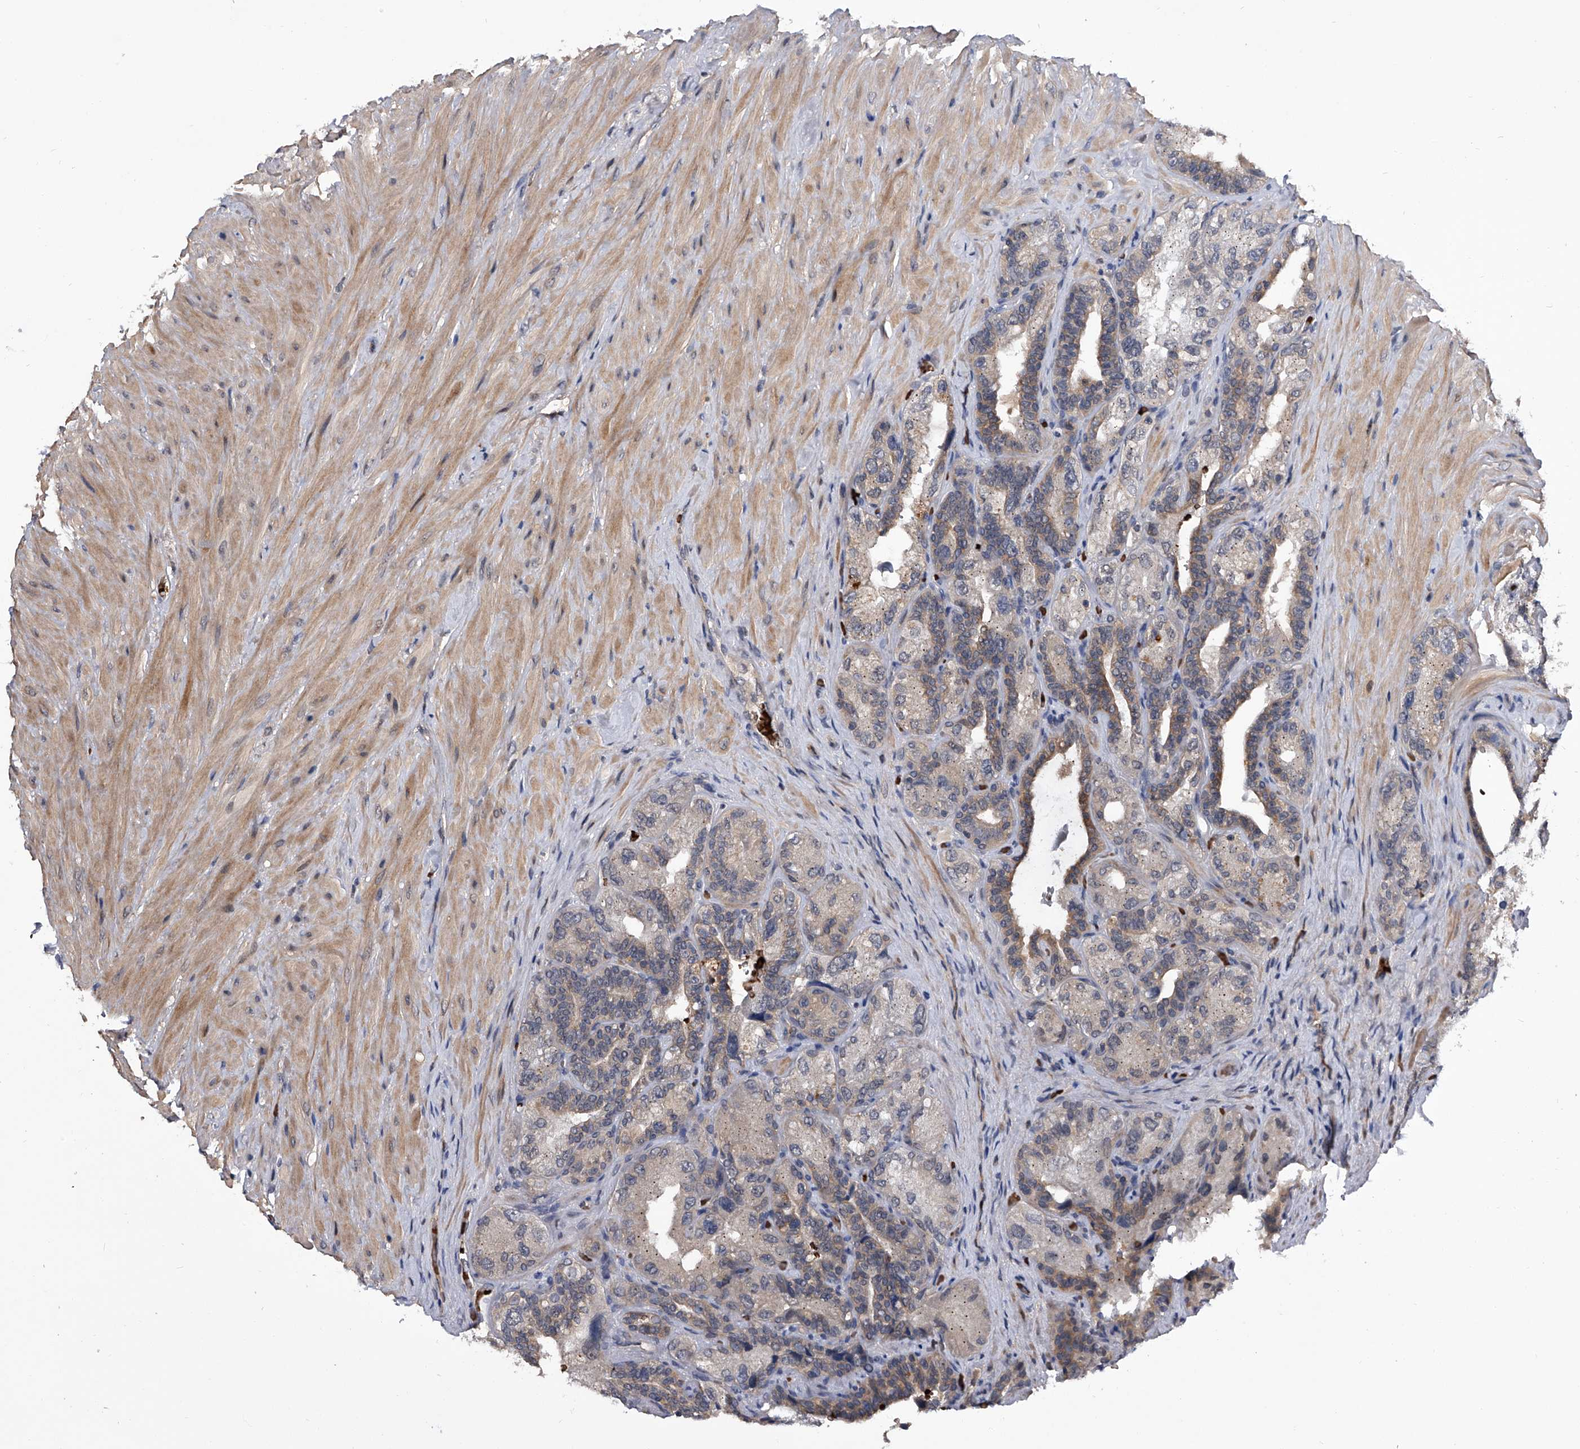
{"staining": {"intensity": "weak", "quantity": "<25%", "location": "cytoplasmic/membranous"}, "tissue": "seminal vesicle", "cell_type": "Glandular cells", "image_type": "normal", "snomed": [{"axis": "morphology", "description": "Normal tissue, NOS"}, {"axis": "topography", "description": "Prostate"}, {"axis": "topography", "description": "Seminal veicle"}], "caption": "Protein analysis of normal seminal vesicle reveals no significant expression in glandular cells.", "gene": "ZNF30", "patient": {"sex": "male", "age": 67}}